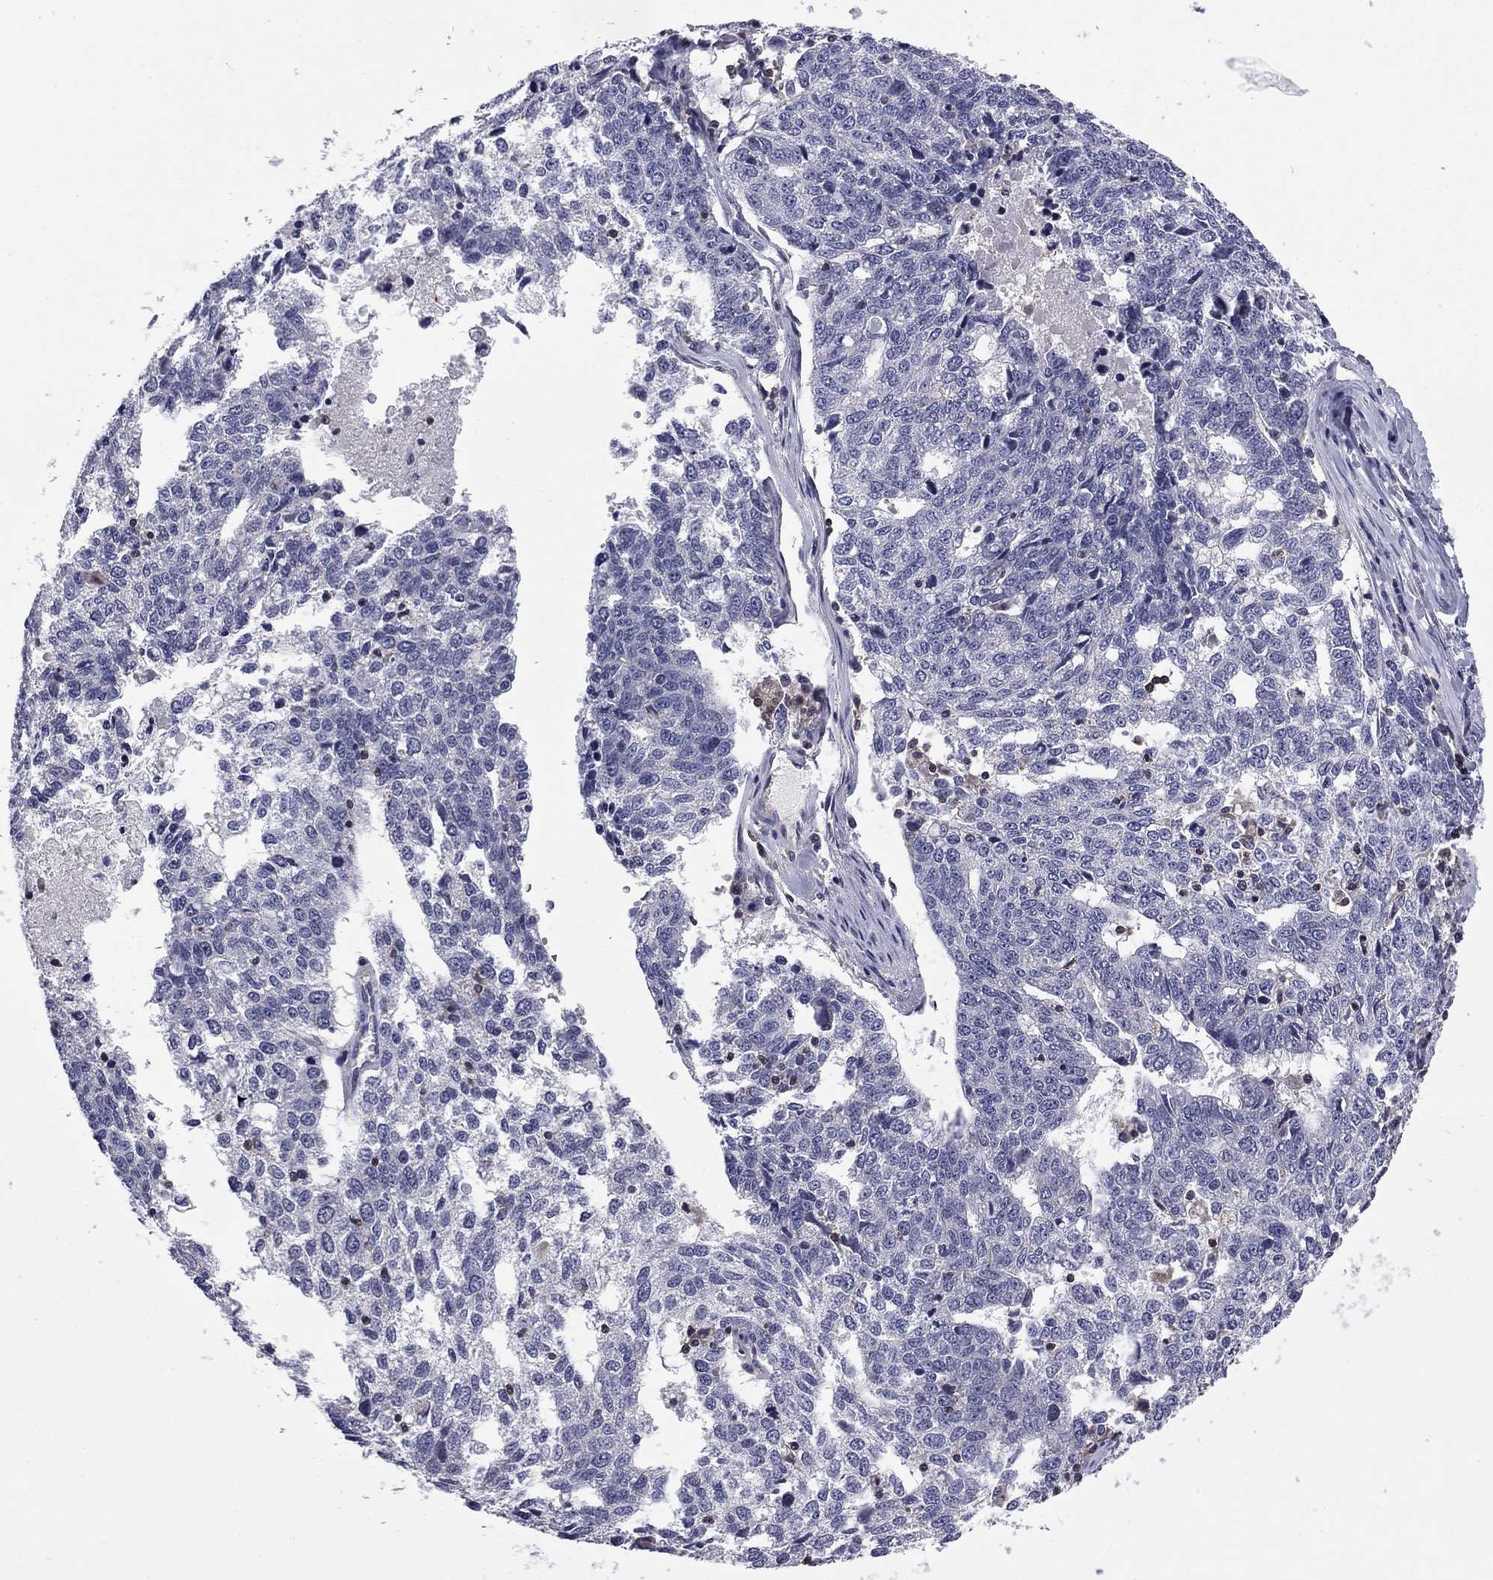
{"staining": {"intensity": "negative", "quantity": "none", "location": "none"}, "tissue": "ovarian cancer", "cell_type": "Tumor cells", "image_type": "cancer", "snomed": [{"axis": "morphology", "description": "Cystadenocarcinoma, serous, NOS"}, {"axis": "topography", "description": "Ovary"}], "caption": "Immunohistochemical staining of ovarian cancer (serous cystadenocarcinoma) shows no significant staining in tumor cells. Brightfield microscopy of immunohistochemistry stained with DAB (brown) and hematoxylin (blue), captured at high magnification.", "gene": "ARHGAP45", "patient": {"sex": "female", "age": 71}}